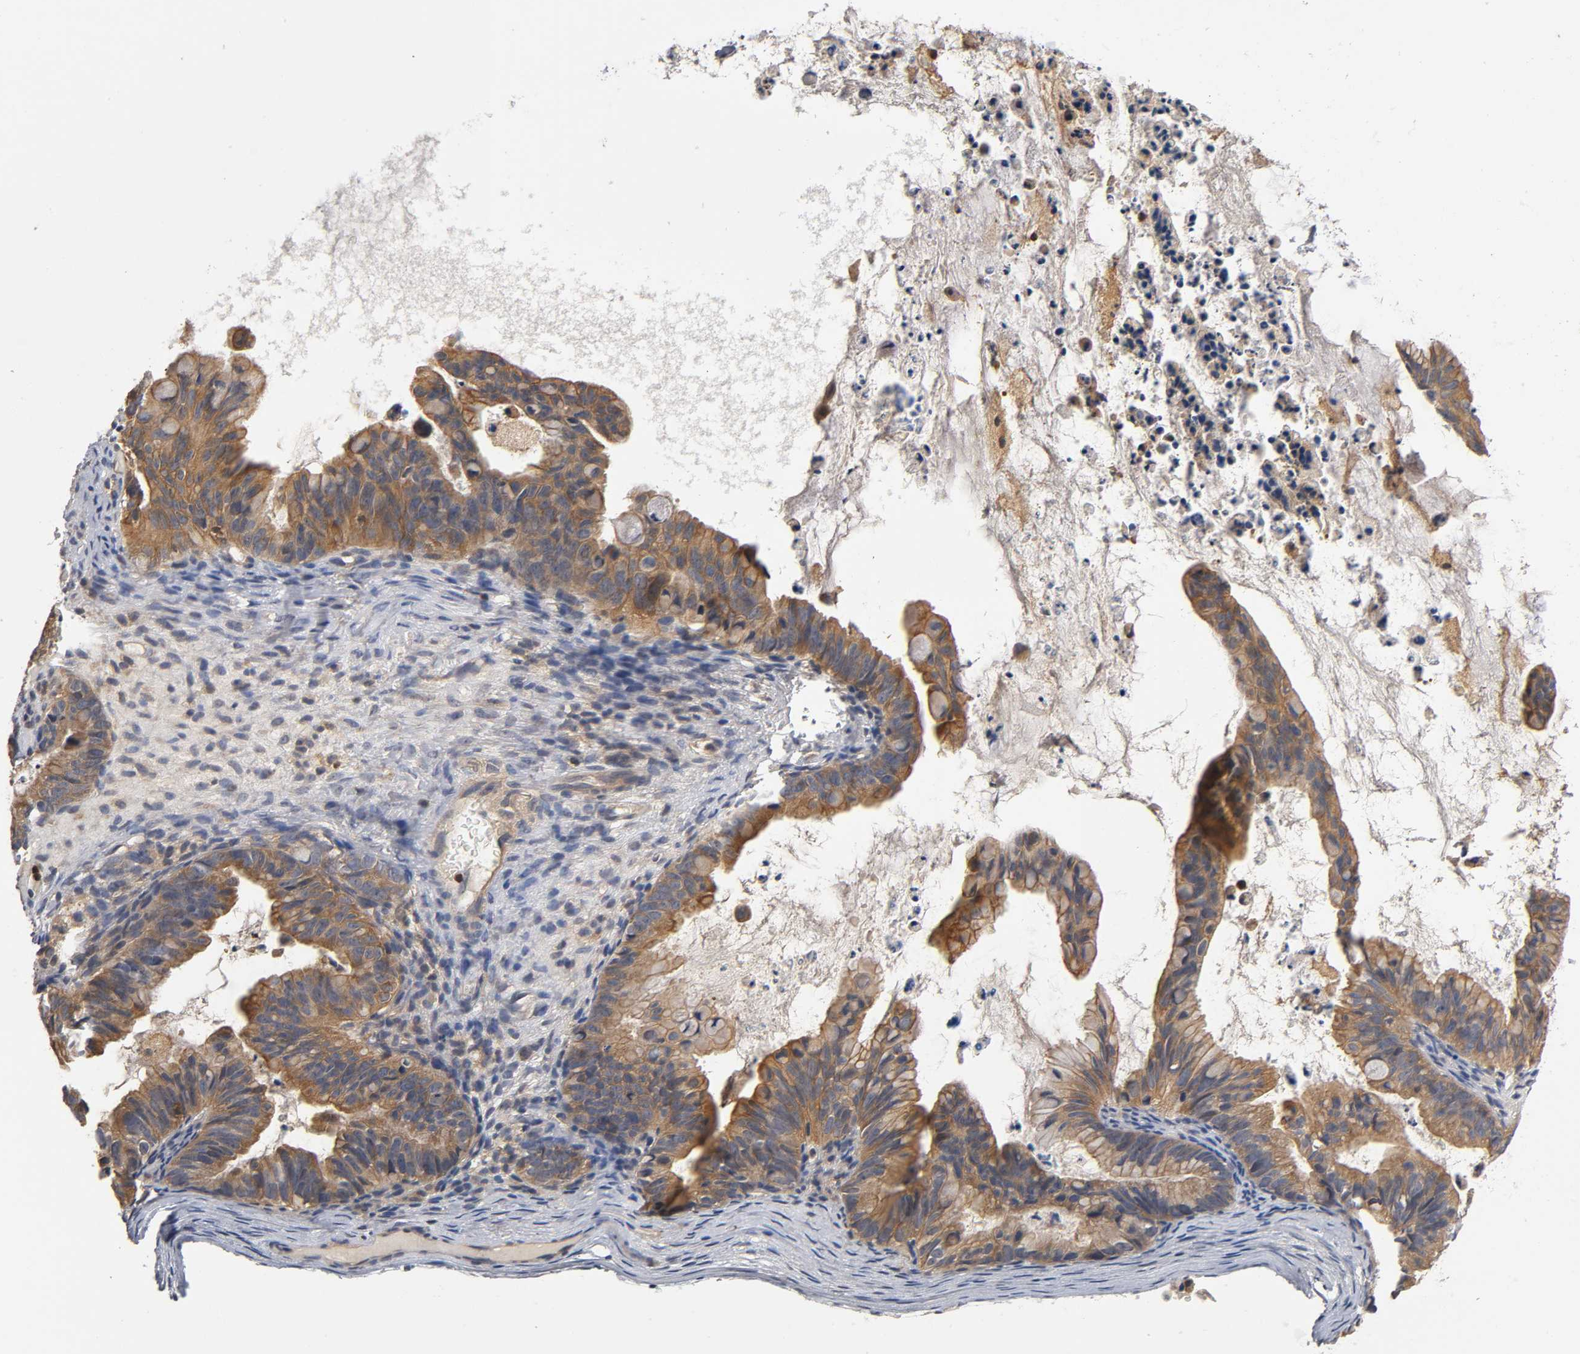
{"staining": {"intensity": "strong", "quantity": ">75%", "location": "cytoplasmic/membranous"}, "tissue": "ovarian cancer", "cell_type": "Tumor cells", "image_type": "cancer", "snomed": [{"axis": "morphology", "description": "Cystadenocarcinoma, mucinous, NOS"}, {"axis": "topography", "description": "Ovary"}], "caption": "Ovarian cancer stained with a protein marker demonstrates strong staining in tumor cells.", "gene": "ACTR2", "patient": {"sex": "female", "age": 36}}